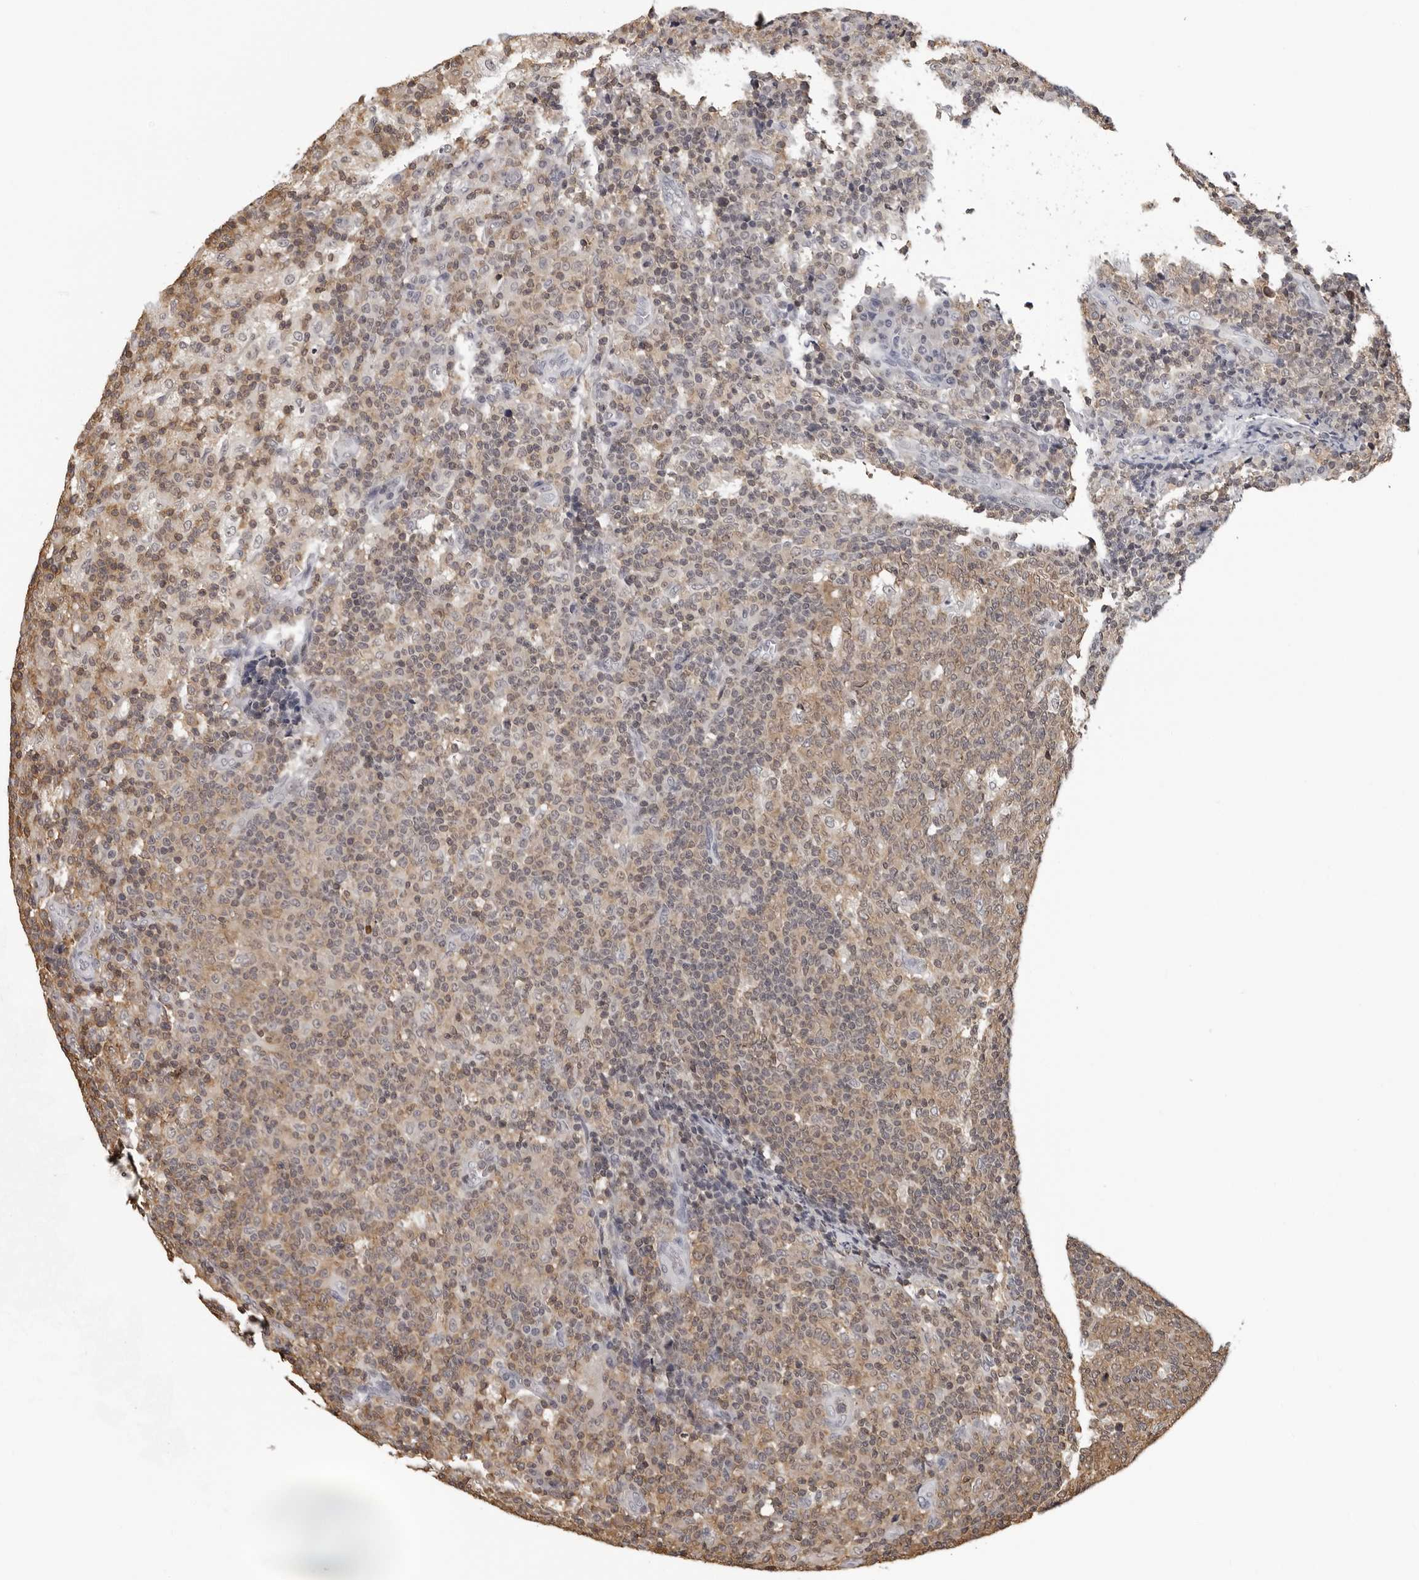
{"staining": {"intensity": "moderate", "quantity": ">75%", "location": "cytoplasmic/membranous"}, "tissue": "lymph node", "cell_type": "Germinal center cells", "image_type": "normal", "snomed": [{"axis": "morphology", "description": "Normal tissue, NOS"}, {"axis": "morphology", "description": "Inflammation, NOS"}, {"axis": "topography", "description": "Lymph node"}], "caption": "Germinal center cells exhibit moderate cytoplasmic/membranous expression in approximately >75% of cells in benign lymph node.", "gene": "HSPH1", "patient": {"sex": "male", "age": 55}}